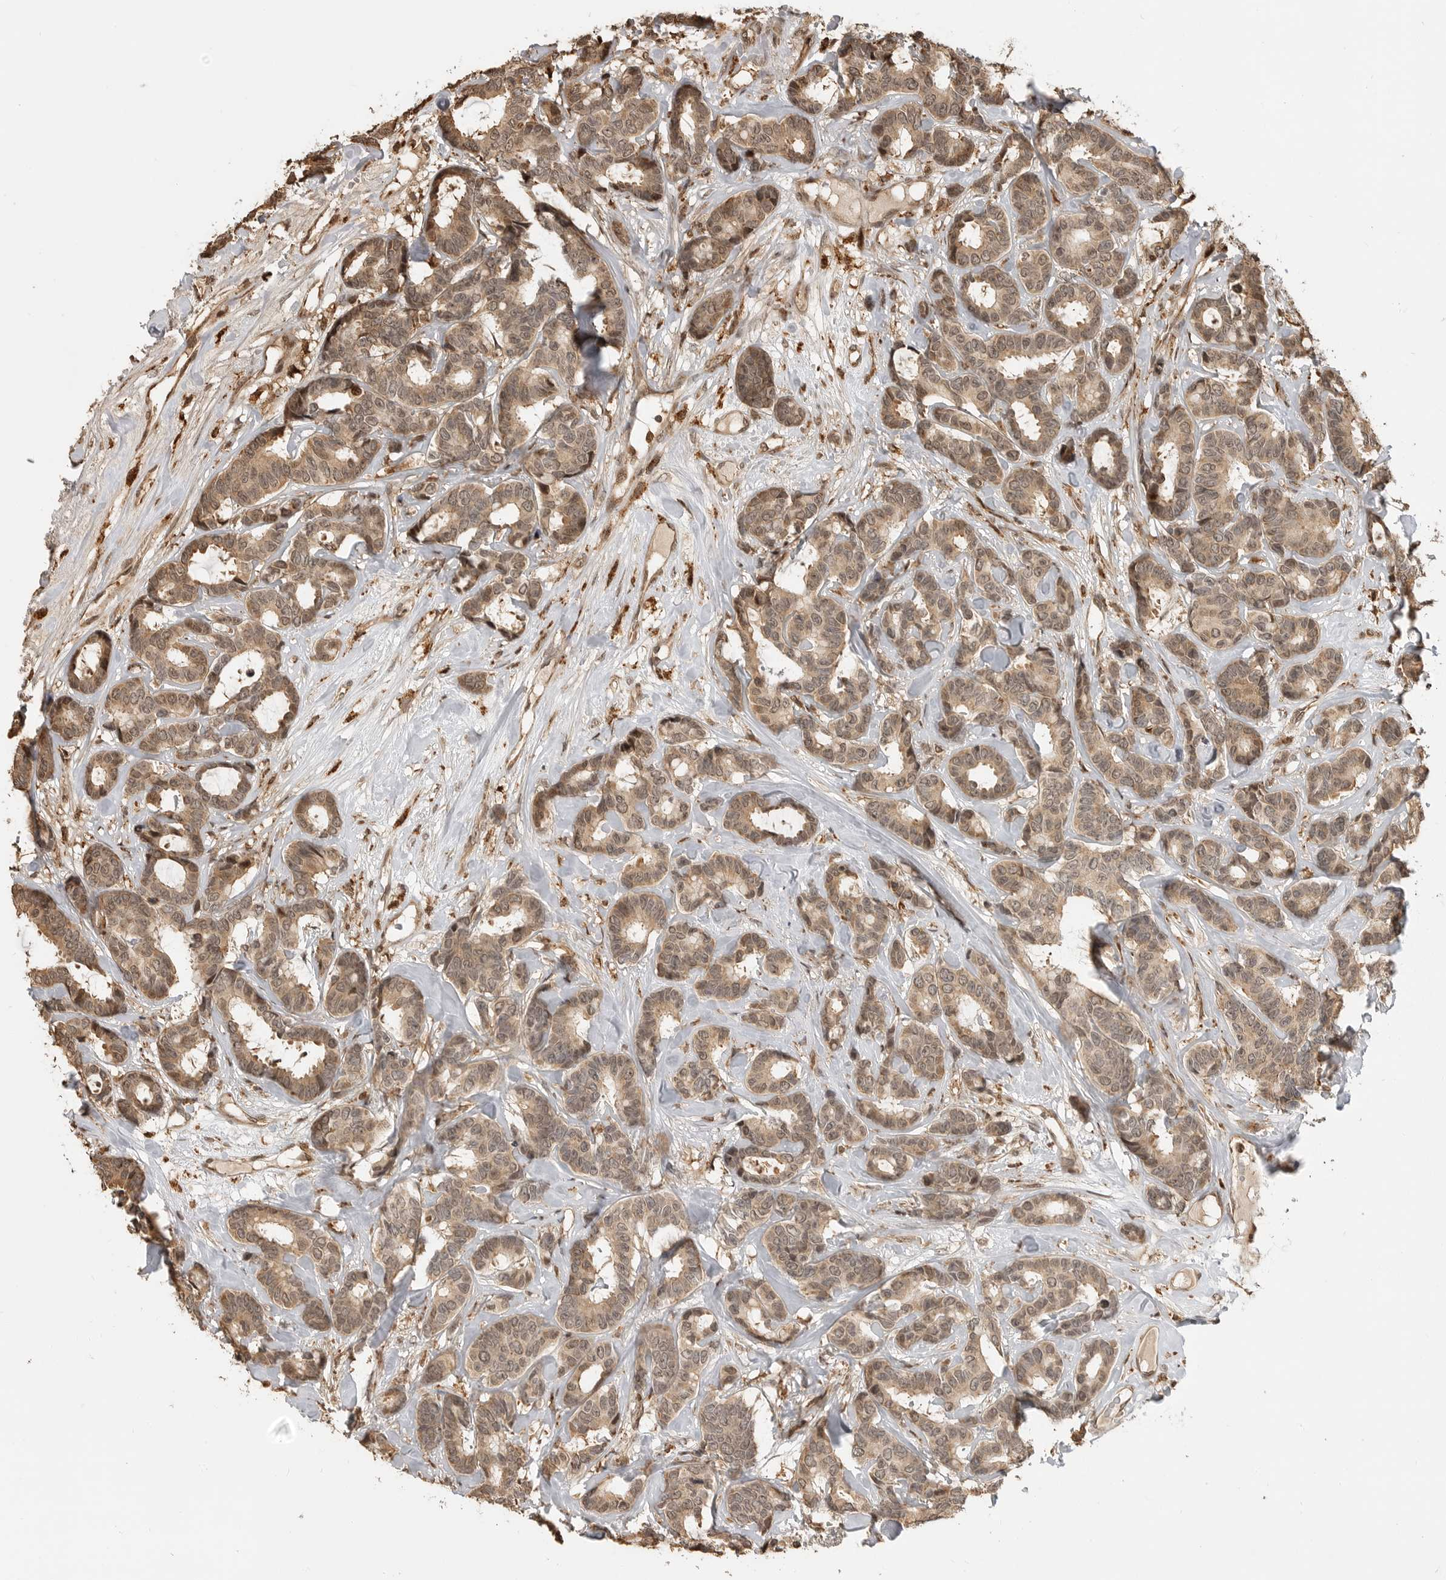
{"staining": {"intensity": "weak", "quantity": ">75%", "location": "cytoplasmic/membranous,nuclear"}, "tissue": "breast cancer", "cell_type": "Tumor cells", "image_type": "cancer", "snomed": [{"axis": "morphology", "description": "Duct carcinoma"}, {"axis": "topography", "description": "Breast"}], "caption": "Protein staining of infiltrating ductal carcinoma (breast) tissue reveals weak cytoplasmic/membranous and nuclear positivity in about >75% of tumor cells. (brown staining indicates protein expression, while blue staining denotes nuclei).", "gene": "BMP2K", "patient": {"sex": "female", "age": 87}}